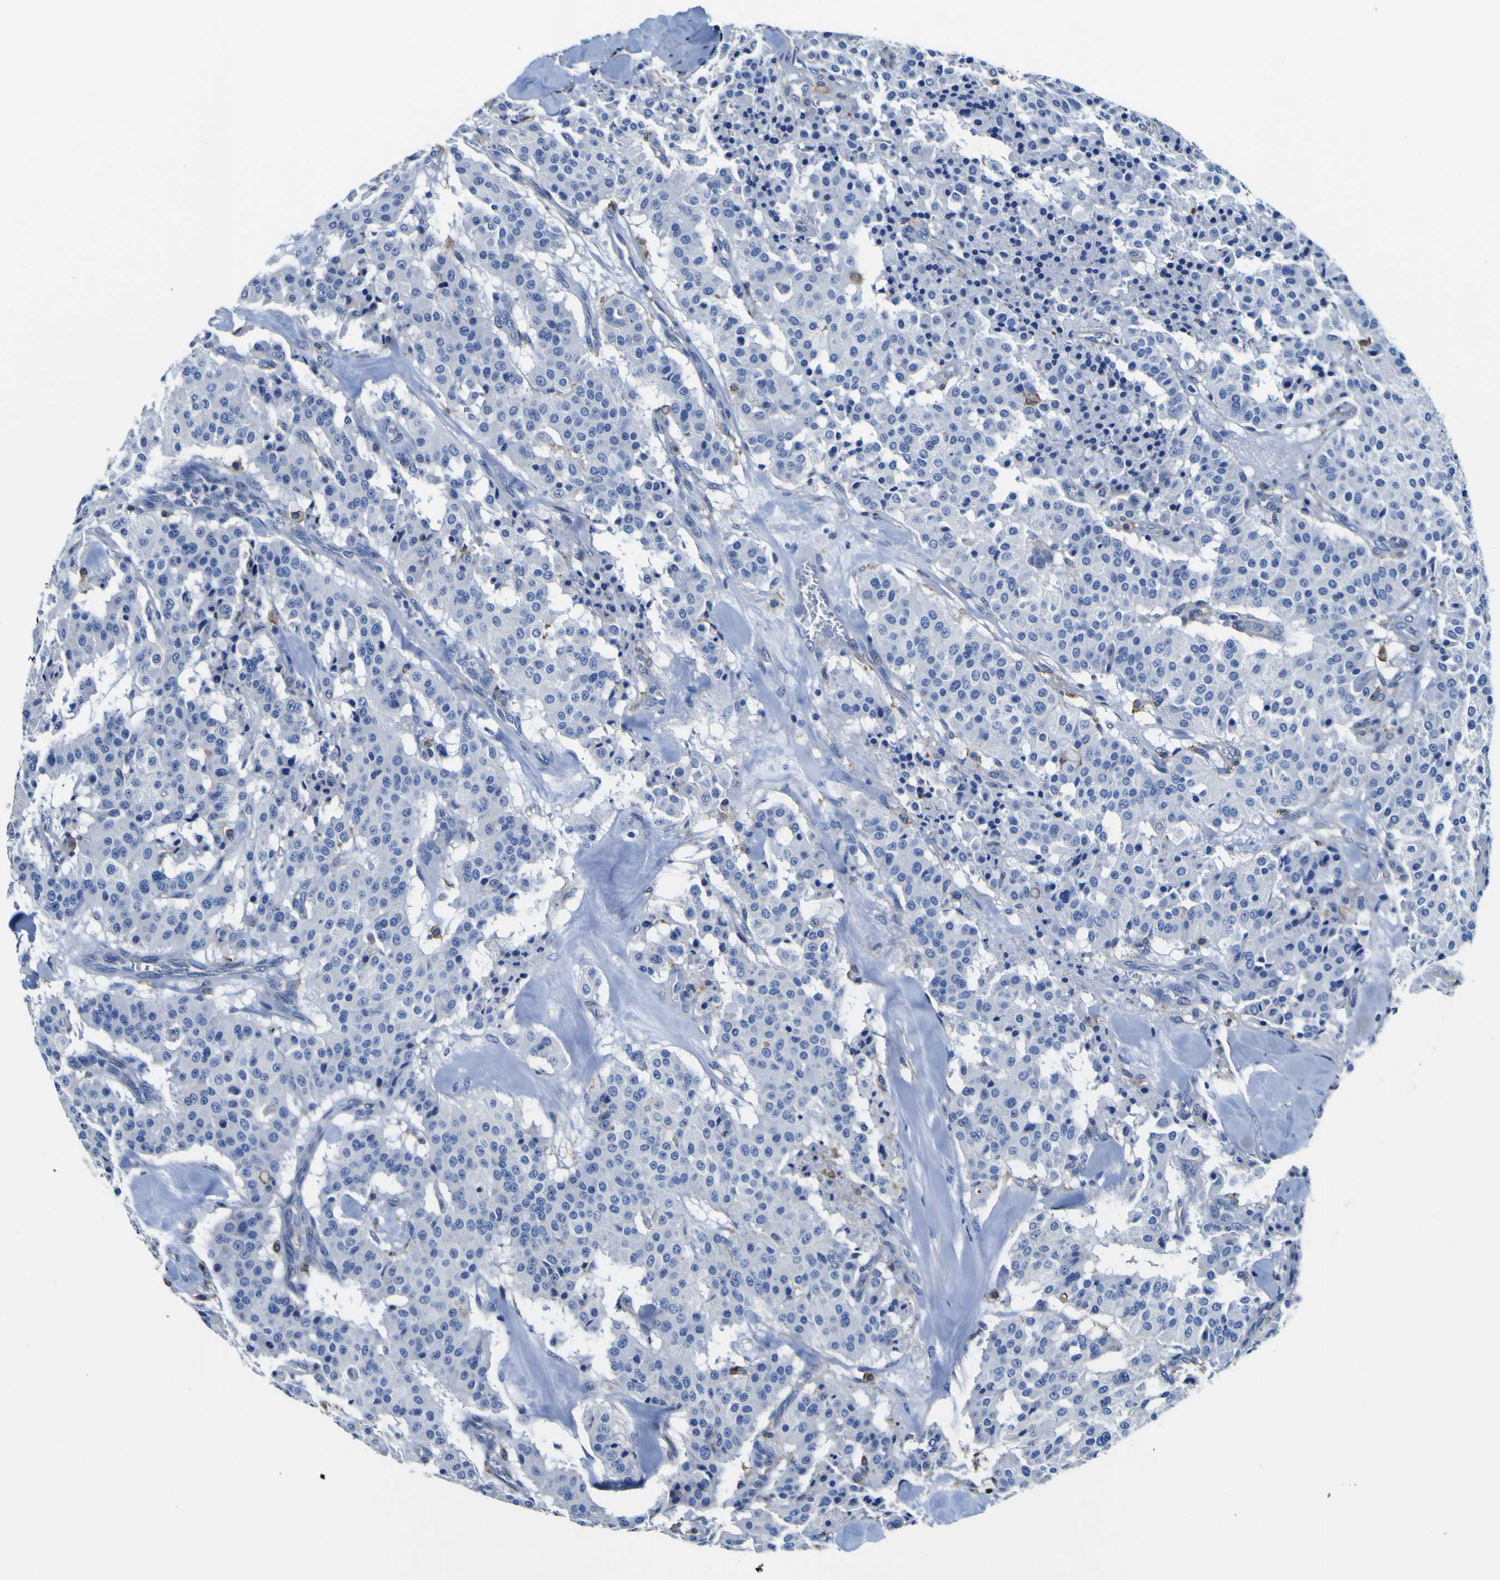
{"staining": {"intensity": "negative", "quantity": "none", "location": "none"}, "tissue": "carcinoid", "cell_type": "Tumor cells", "image_type": "cancer", "snomed": [{"axis": "morphology", "description": "Carcinoid, malignant, NOS"}, {"axis": "topography", "description": "Lung"}], "caption": "Tumor cells show no significant protein staining in carcinoid (malignant). (Brightfield microscopy of DAB (3,3'-diaminobenzidine) IHC at high magnification).", "gene": "PXDN", "patient": {"sex": "male", "age": 30}}